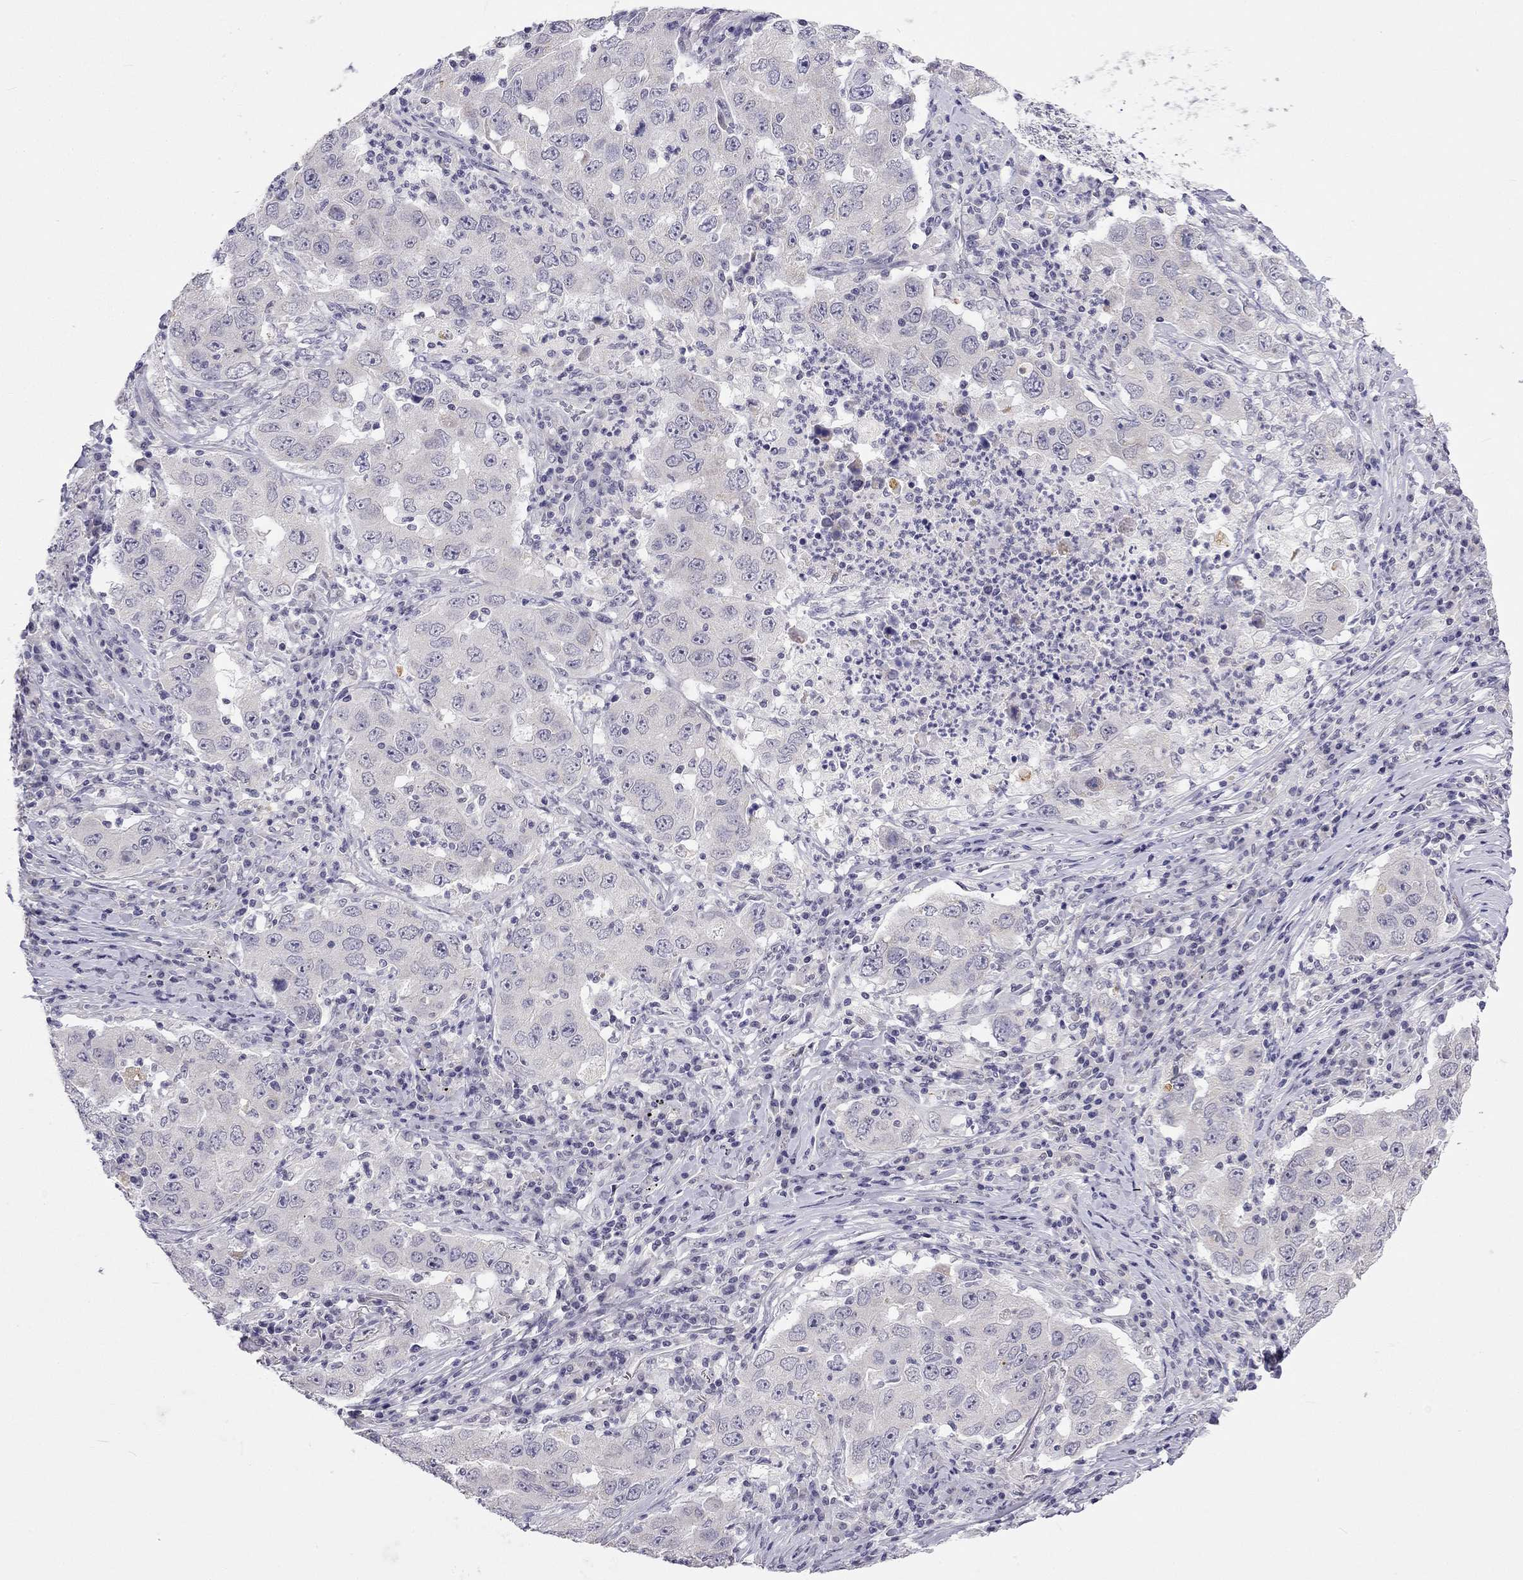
{"staining": {"intensity": "negative", "quantity": "none", "location": "none"}, "tissue": "lung cancer", "cell_type": "Tumor cells", "image_type": "cancer", "snomed": [{"axis": "morphology", "description": "Adenocarcinoma, NOS"}, {"axis": "topography", "description": "Lung"}], "caption": "IHC photomicrograph of human lung cancer (adenocarcinoma) stained for a protein (brown), which shows no positivity in tumor cells.", "gene": "C5orf49", "patient": {"sex": "male", "age": 73}}